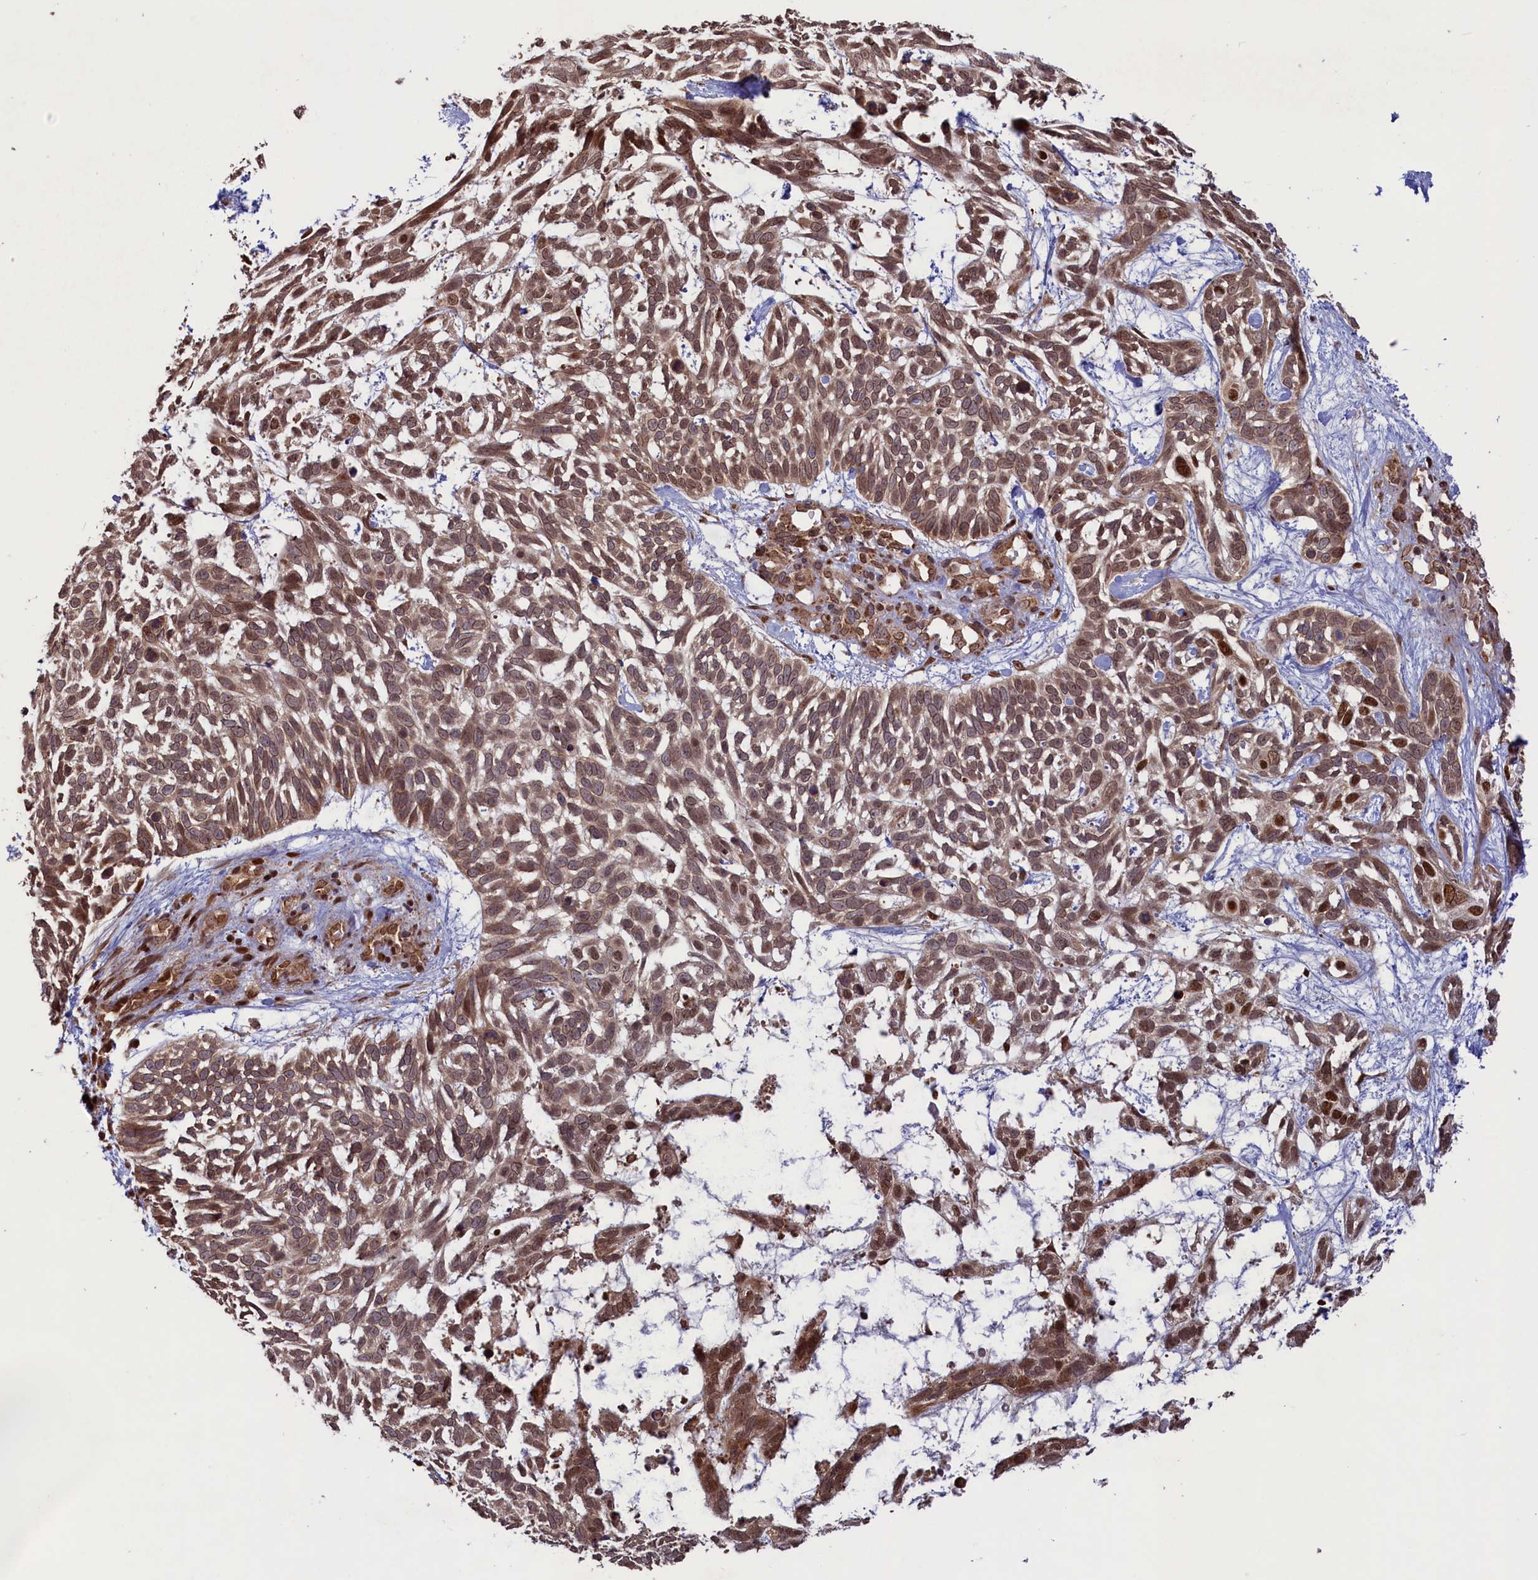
{"staining": {"intensity": "moderate", "quantity": ">75%", "location": "cytoplasmic/membranous,nuclear"}, "tissue": "skin cancer", "cell_type": "Tumor cells", "image_type": "cancer", "snomed": [{"axis": "morphology", "description": "Basal cell carcinoma"}, {"axis": "topography", "description": "Skin"}], "caption": "Immunohistochemical staining of skin basal cell carcinoma exhibits medium levels of moderate cytoplasmic/membranous and nuclear protein positivity in approximately >75% of tumor cells.", "gene": "NAE1", "patient": {"sex": "male", "age": 88}}